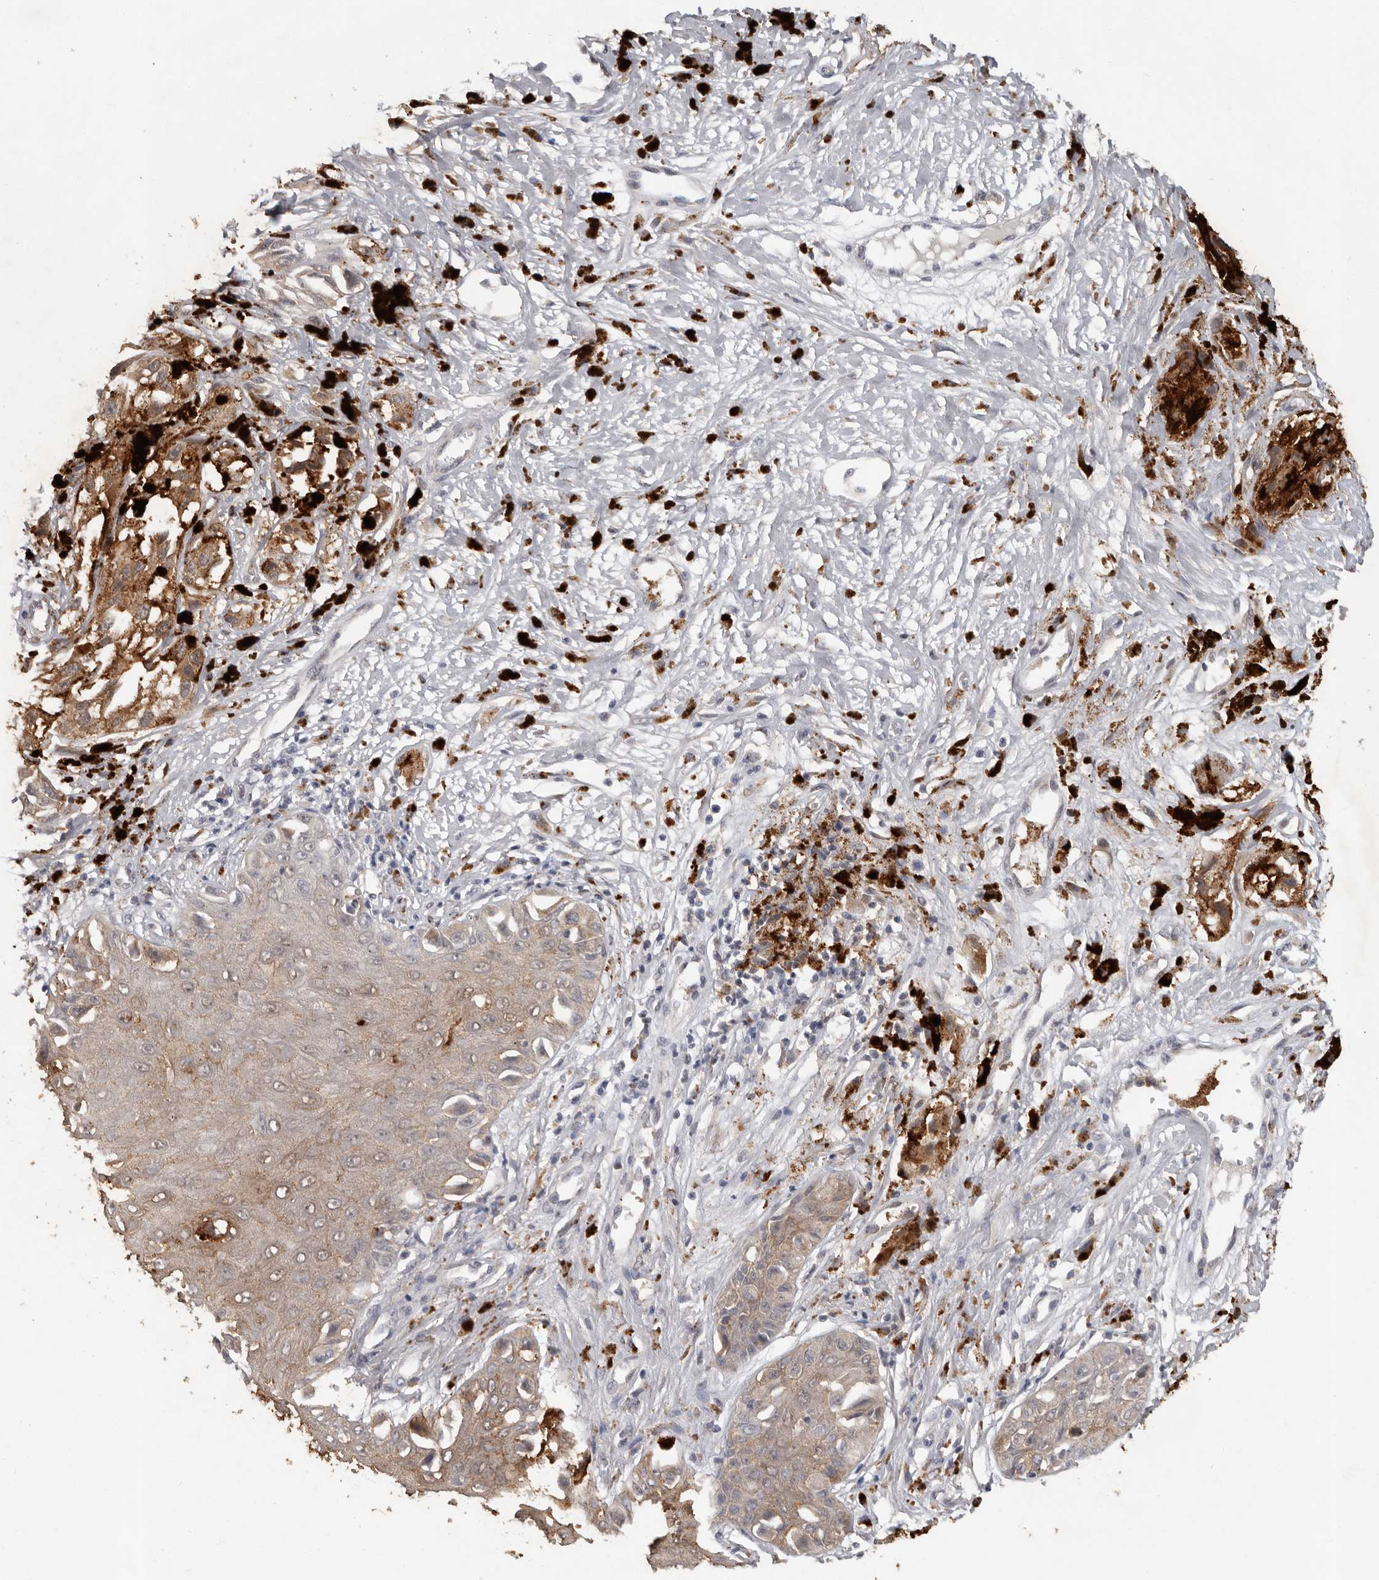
{"staining": {"intensity": "moderate", "quantity": ">75%", "location": "cytoplasmic/membranous"}, "tissue": "melanoma", "cell_type": "Tumor cells", "image_type": "cancer", "snomed": [{"axis": "morphology", "description": "Malignant melanoma, NOS"}, {"axis": "topography", "description": "Skin"}], "caption": "Malignant melanoma stained for a protein displays moderate cytoplasmic/membranous positivity in tumor cells.", "gene": "MTF1", "patient": {"sex": "male", "age": 88}}